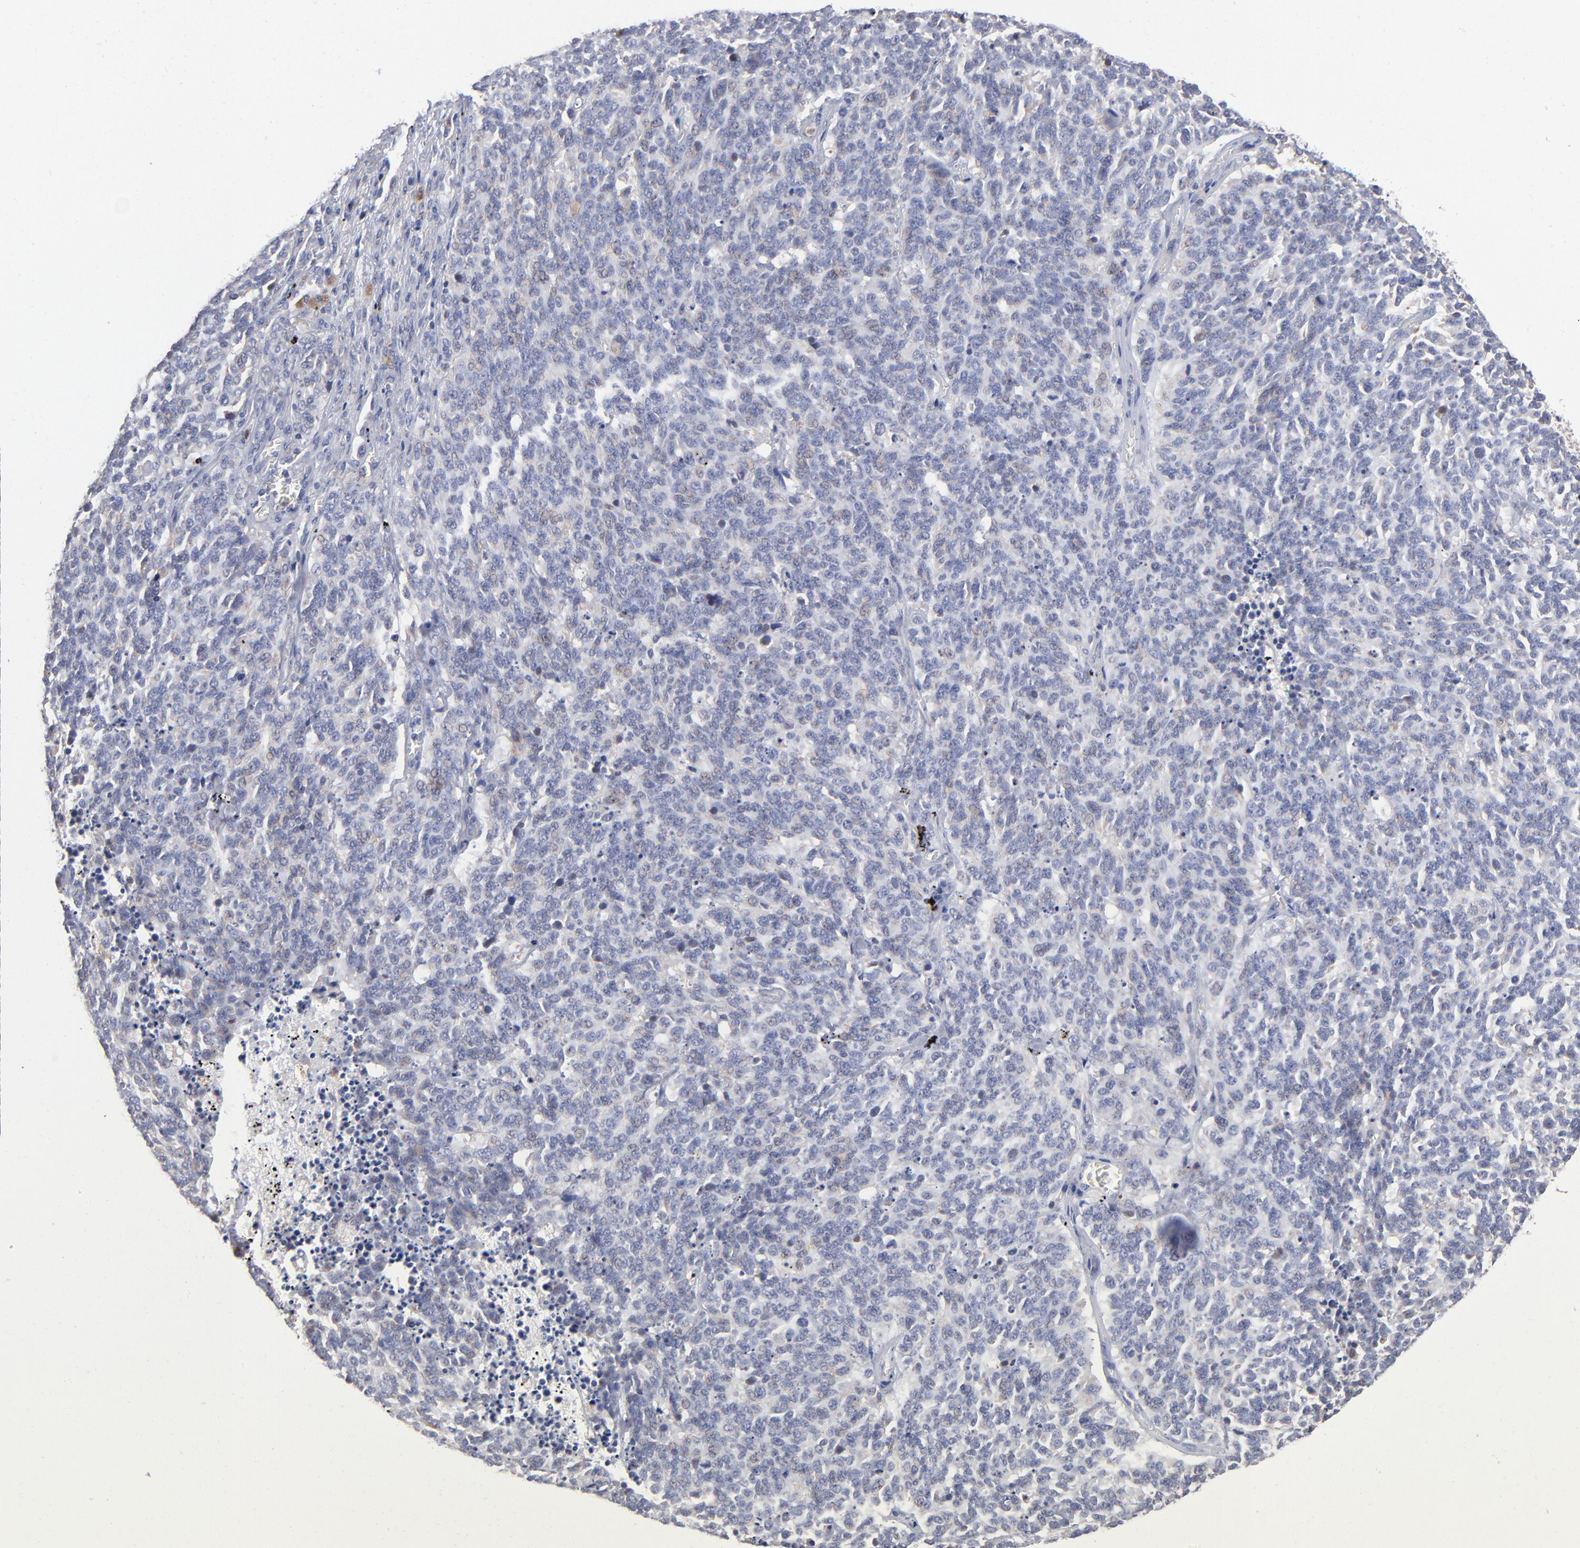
{"staining": {"intensity": "weak", "quantity": "<25%", "location": "nuclear"}, "tissue": "lung cancer", "cell_type": "Tumor cells", "image_type": "cancer", "snomed": [{"axis": "morphology", "description": "Neoplasm, malignant, NOS"}, {"axis": "topography", "description": "Lung"}], "caption": "DAB (3,3'-diaminobenzidine) immunohistochemical staining of human neoplasm (malignant) (lung) demonstrates no significant positivity in tumor cells.", "gene": "RRAGB", "patient": {"sex": "female", "age": 58}}